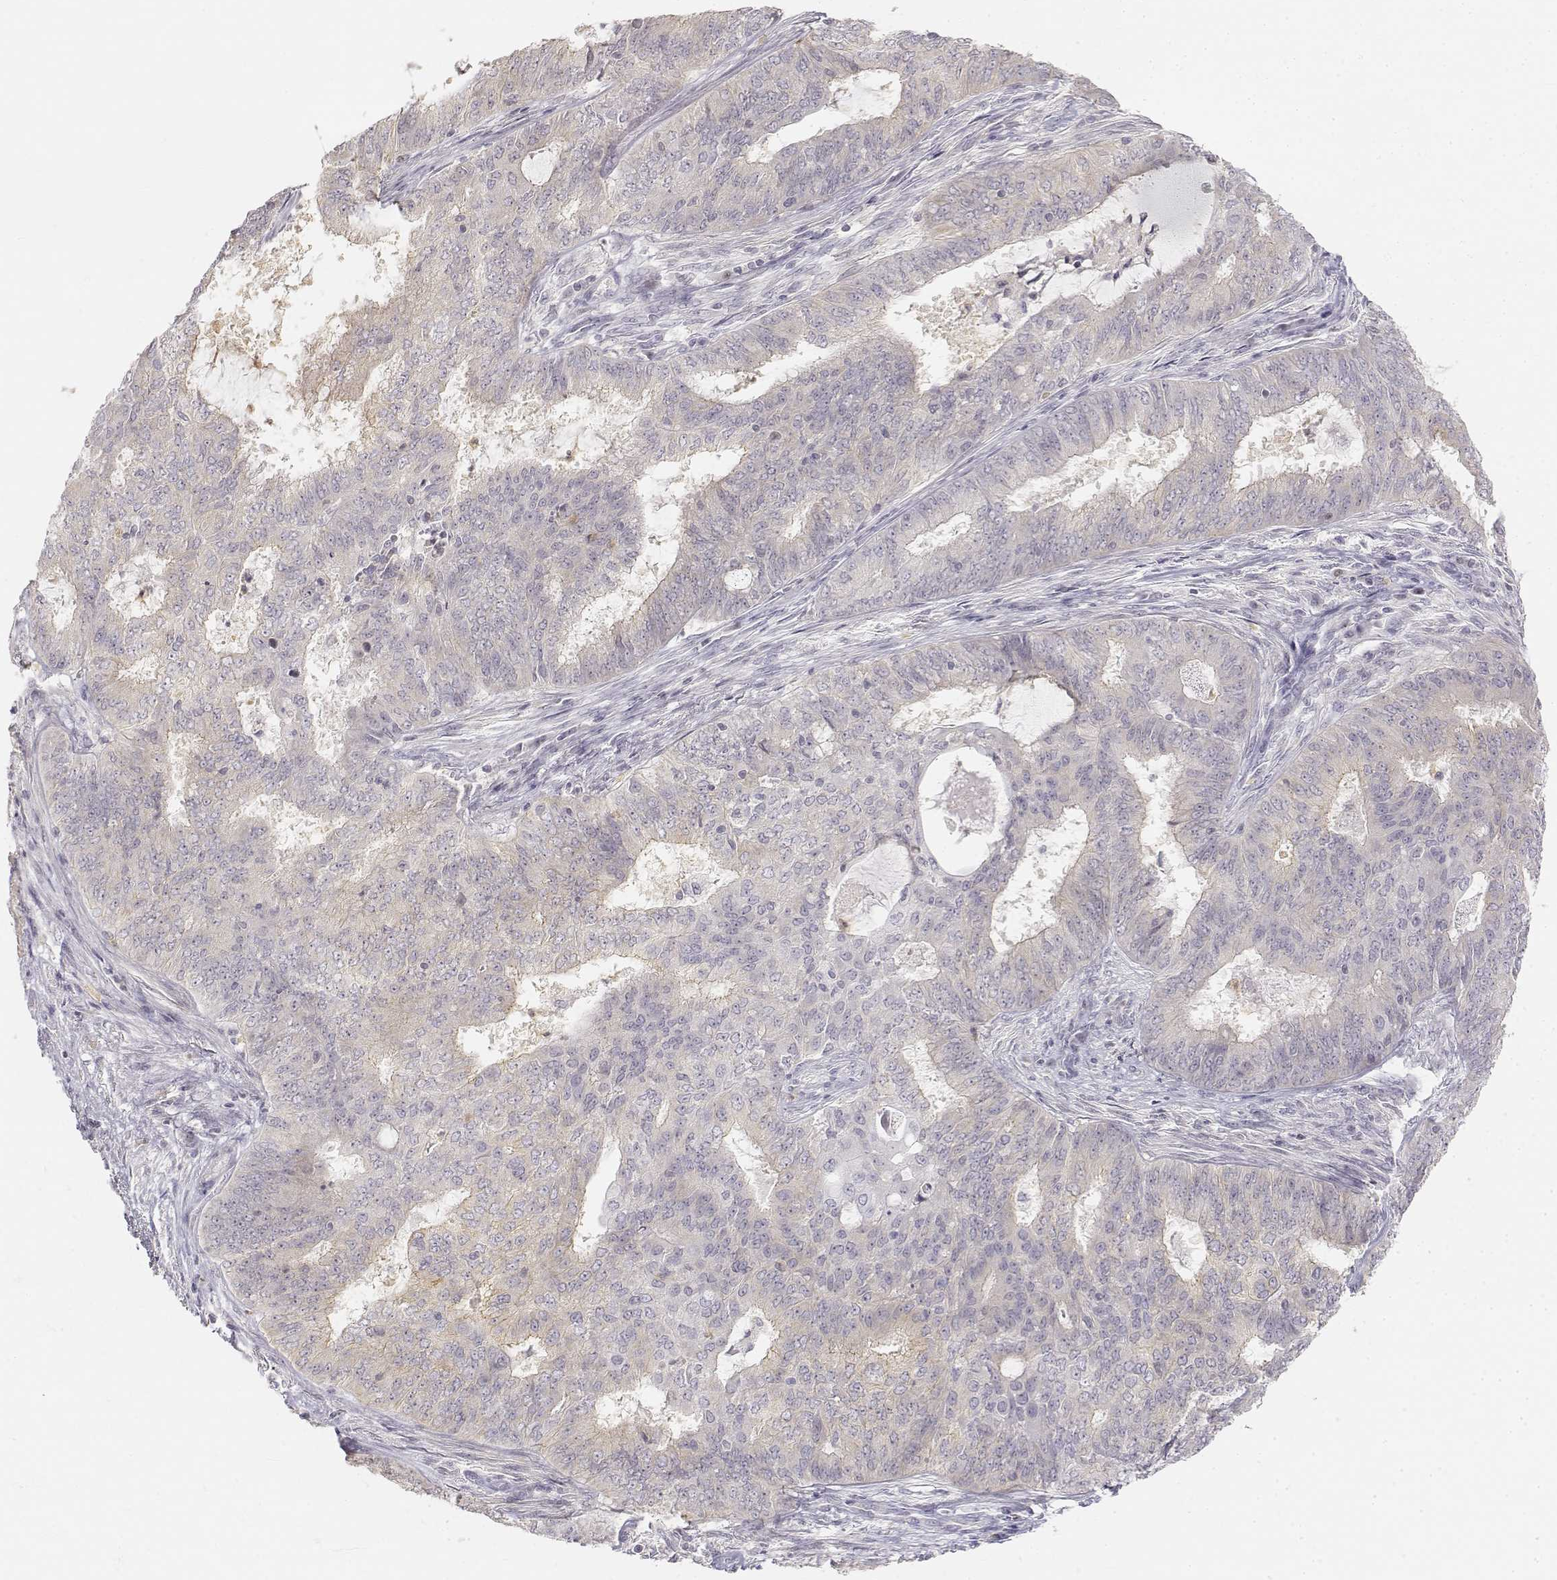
{"staining": {"intensity": "negative", "quantity": "none", "location": "none"}, "tissue": "endometrial cancer", "cell_type": "Tumor cells", "image_type": "cancer", "snomed": [{"axis": "morphology", "description": "Adenocarcinoma, NOS"}, {"axis": "topography", "description": "Endometrium"}], "caption": "DAB immunohistochemical staining of human adenocarcinoma (endometrial) displays no significant staining in tumor cells.", "gene": "GLIPR1L2", "patient": {"sex": "female", "age": 62}}